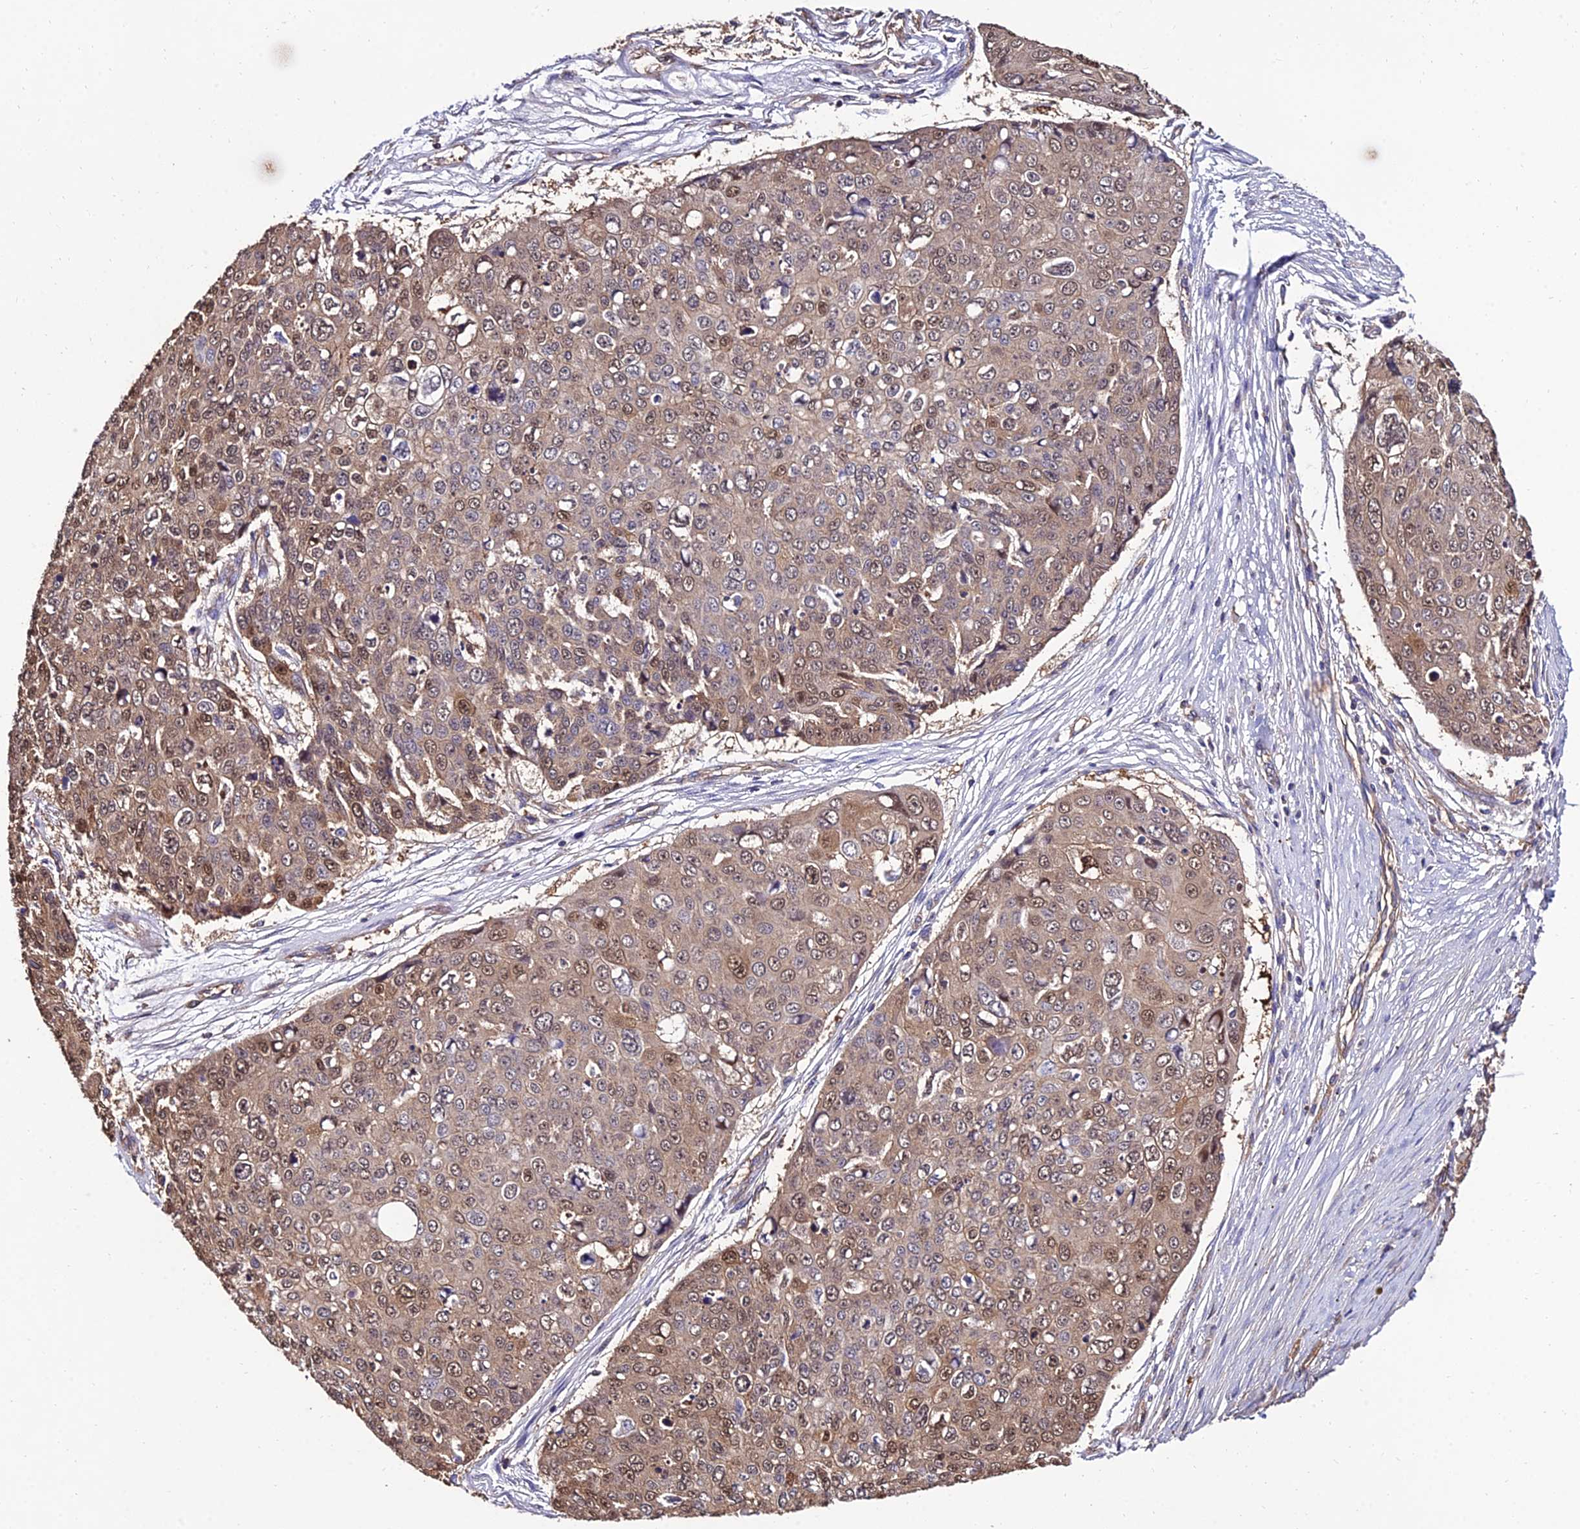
{"staining": {"intensity": "moderate", "quantity": ">75%", "location": "cytoplasmic/membranous,nuclear"}, "tissue": "skin cancer", "cell_type": "Tumor cells", "image_type": "cancer", "snomed": [{"axis": "morphology", "description": "Squamous cell carcinoma, NOS"}, {"axis": "topography", "description": "Skin"}], "caption": "A medium amount of moderate cytoplasmic/membranous and nuclear staining is present in about >75% of tumor cells in squamous cell carcinoma (skin) tissue.", "gene": "CALM2", "patient": {"sex": "male", "age": 71}}